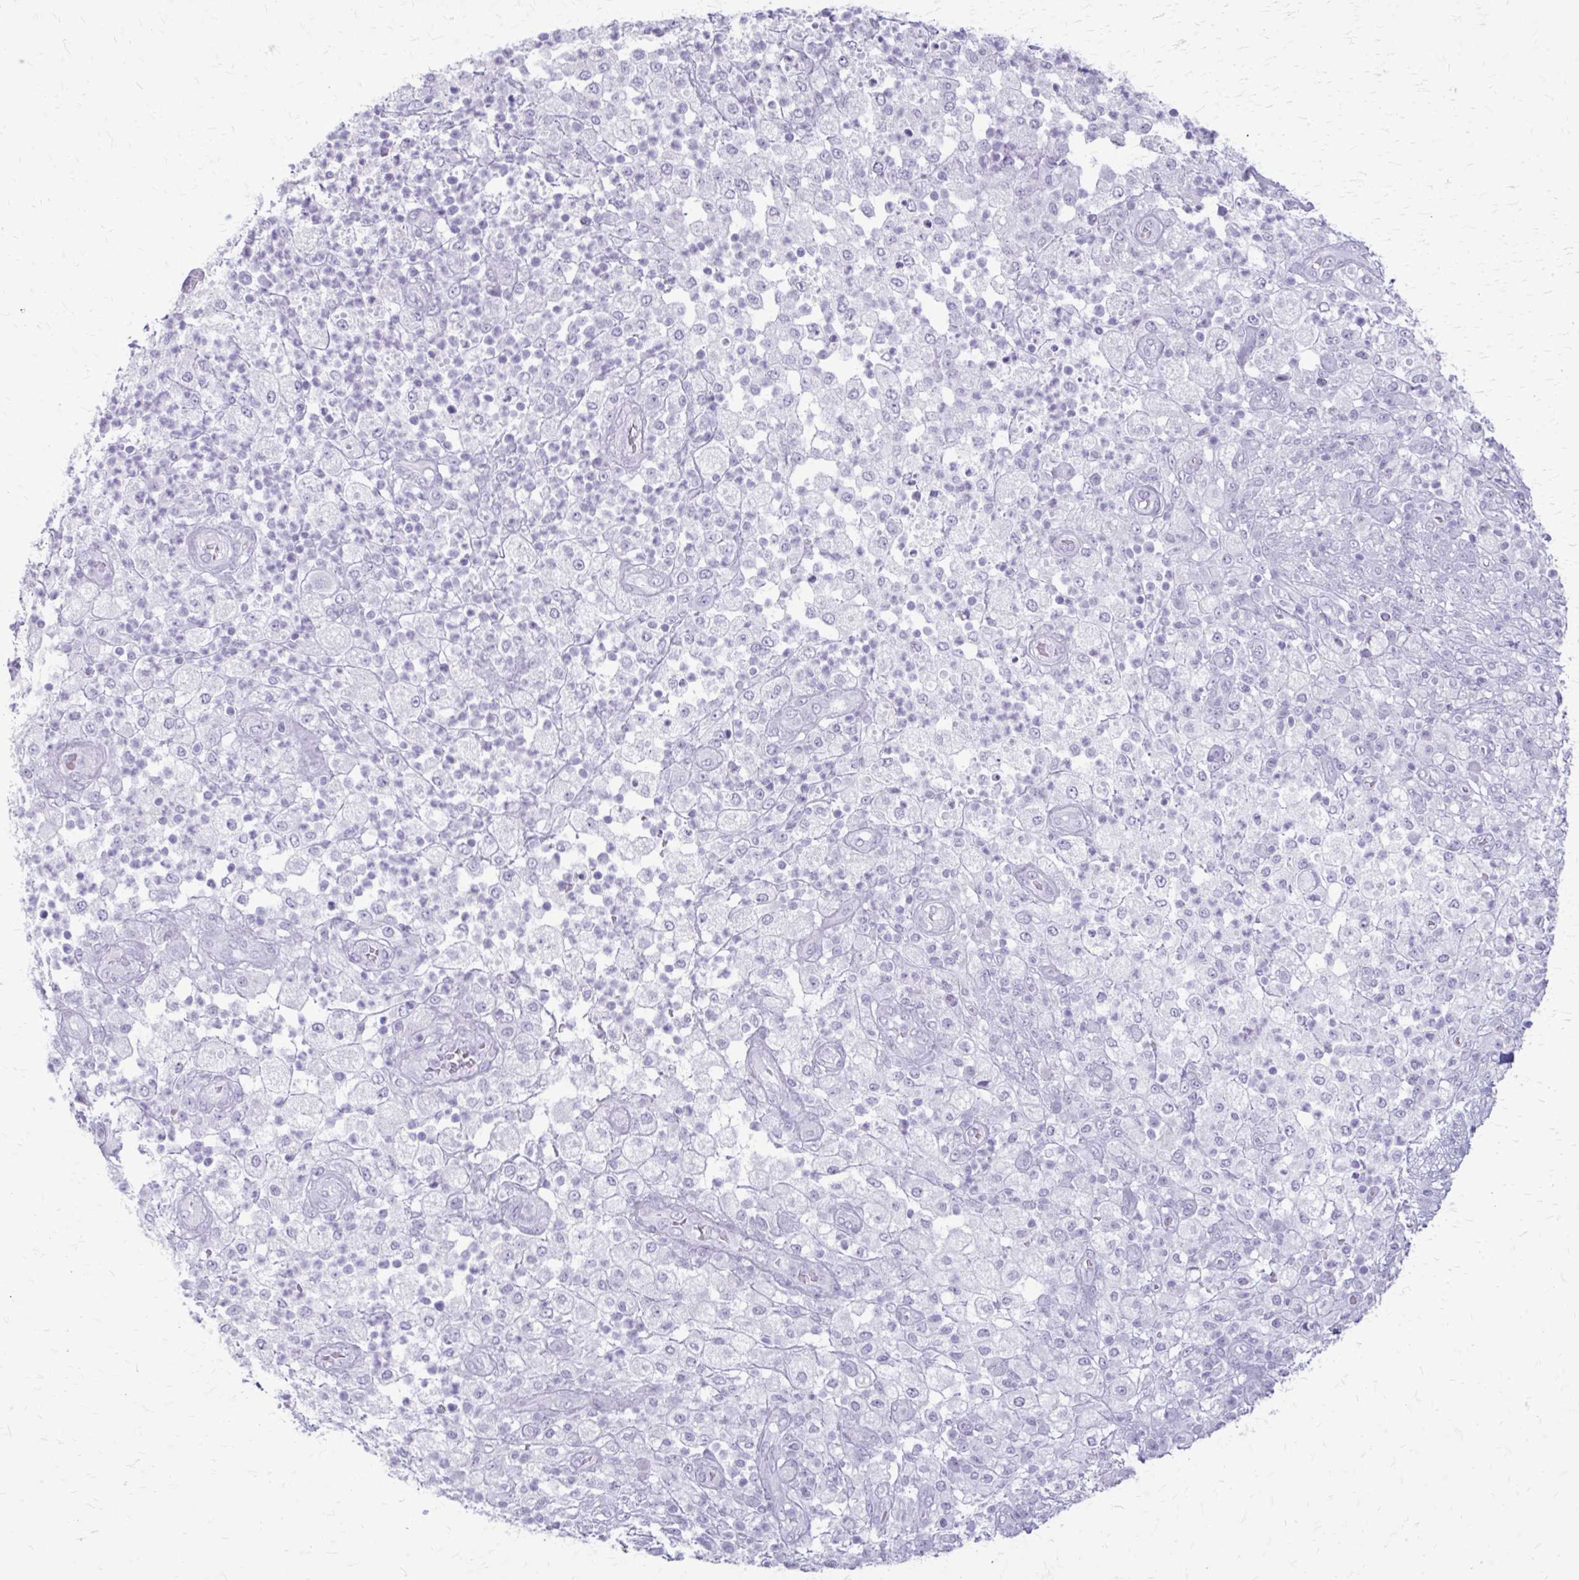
{"staining": {"intensity": "negative", "quantity": "none", "location": "none"}, "tissue": "pancreatic cancer", "cell_type": "Tumor cells", "image_type": "cancer", "snomed": [{"axis": "morphology", "description": "Adenocarcinoma, NOS"}, {"axis": "topography", "description": "Pancreas"}], "caption": "This is an immunohistochemistry image of human pancreatic cancer. There is no staining in tumor cells.", "gene": "KRT5", "patient": {"sex": "female", "age": 72}}